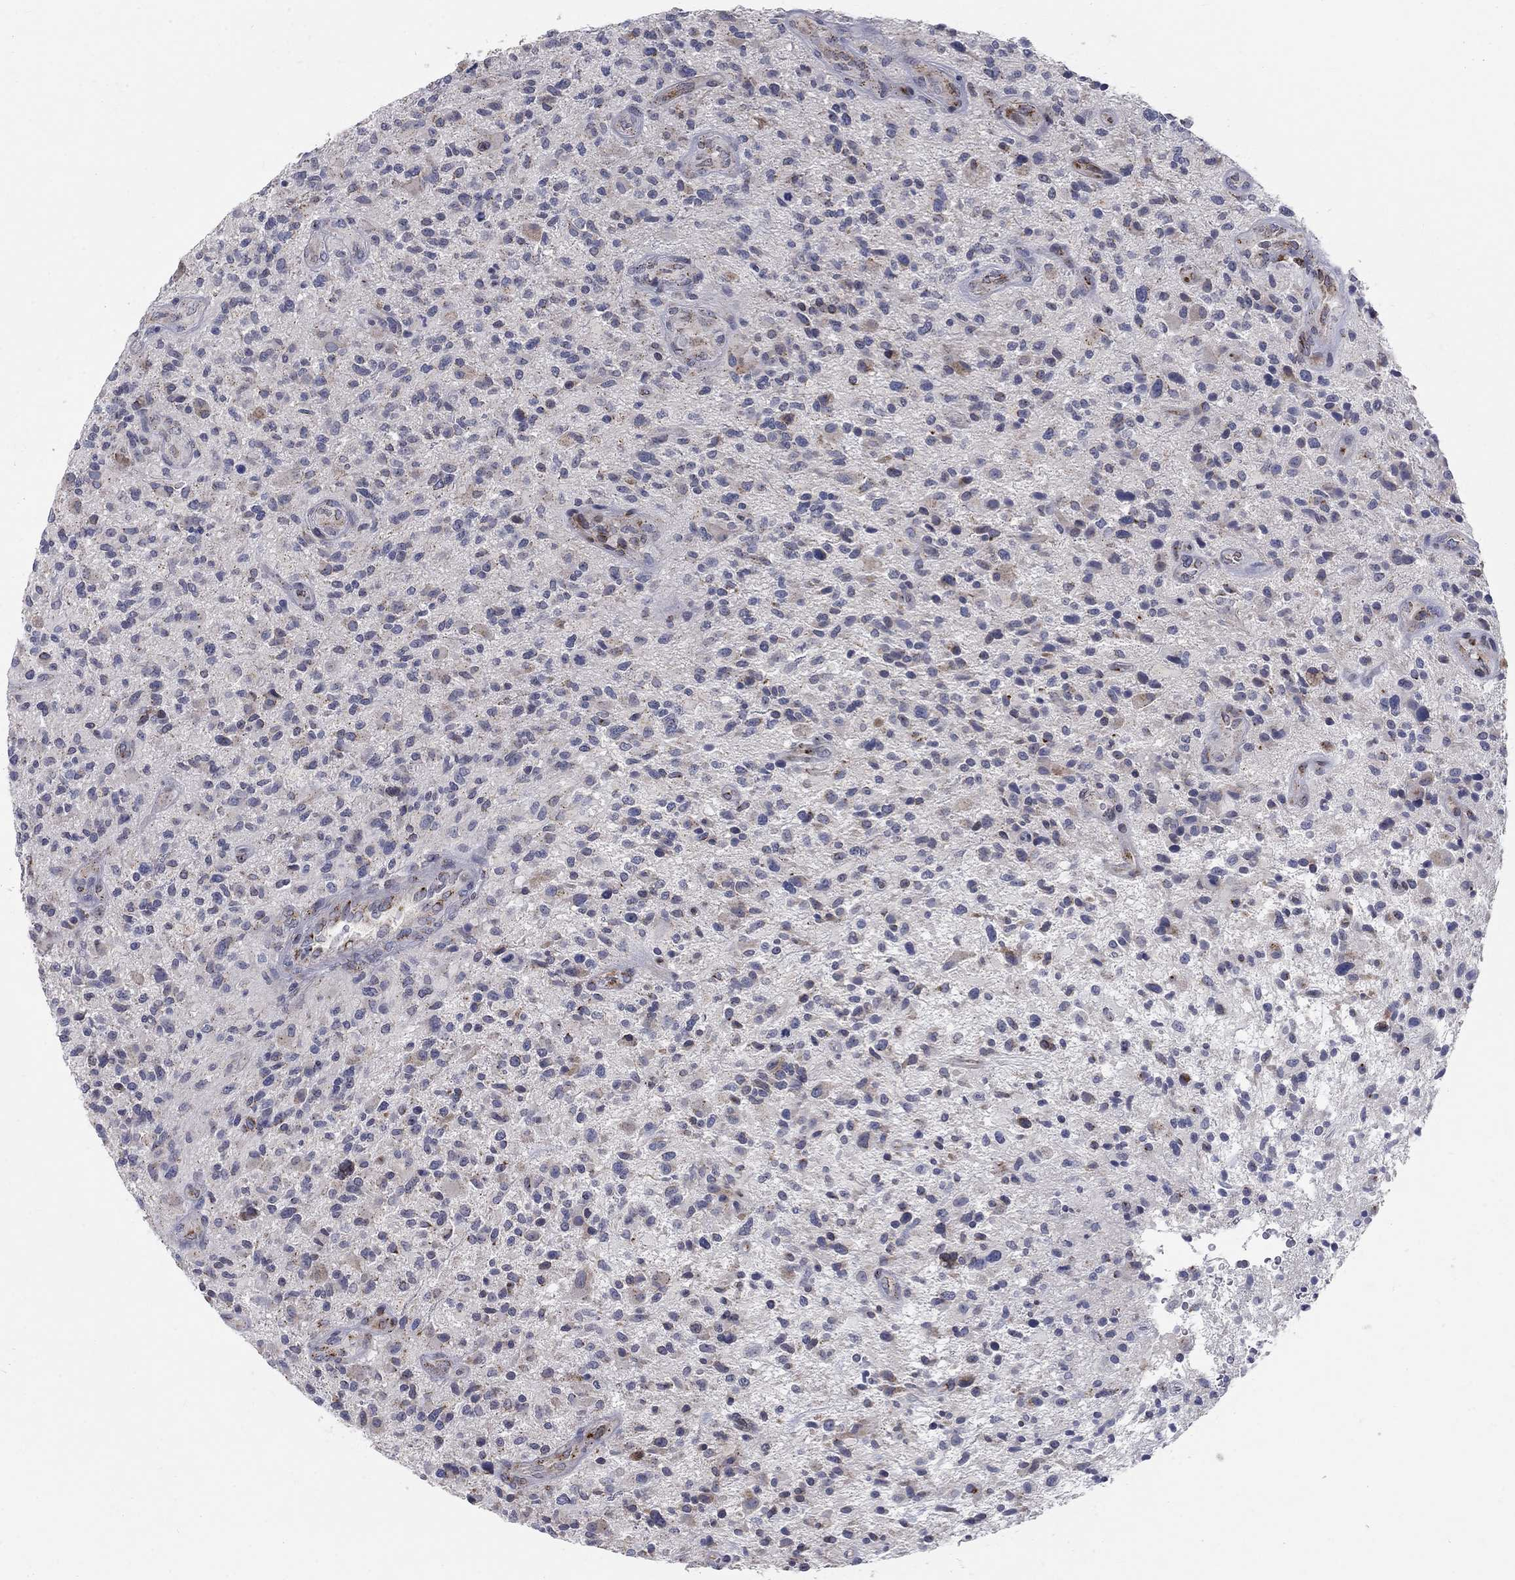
{"staining": {"intensity": "negative", "quantity": "none", "location": "none"}, "tissue": "glioma", "cell_type": "Tumor cells", "image_type": "cancer", "snomed": [{"axis": "morphology", "description": "Glioma, malignant, High grade"}, {"axis": "topography", "description": "Brain"}], "caption": "Immunohistochemical staining of human malignant high-grade glioma exhibits no significant staining in tumor cells.", "gene": "PANK3", "patient": {"sex": "male", "age": 47}}